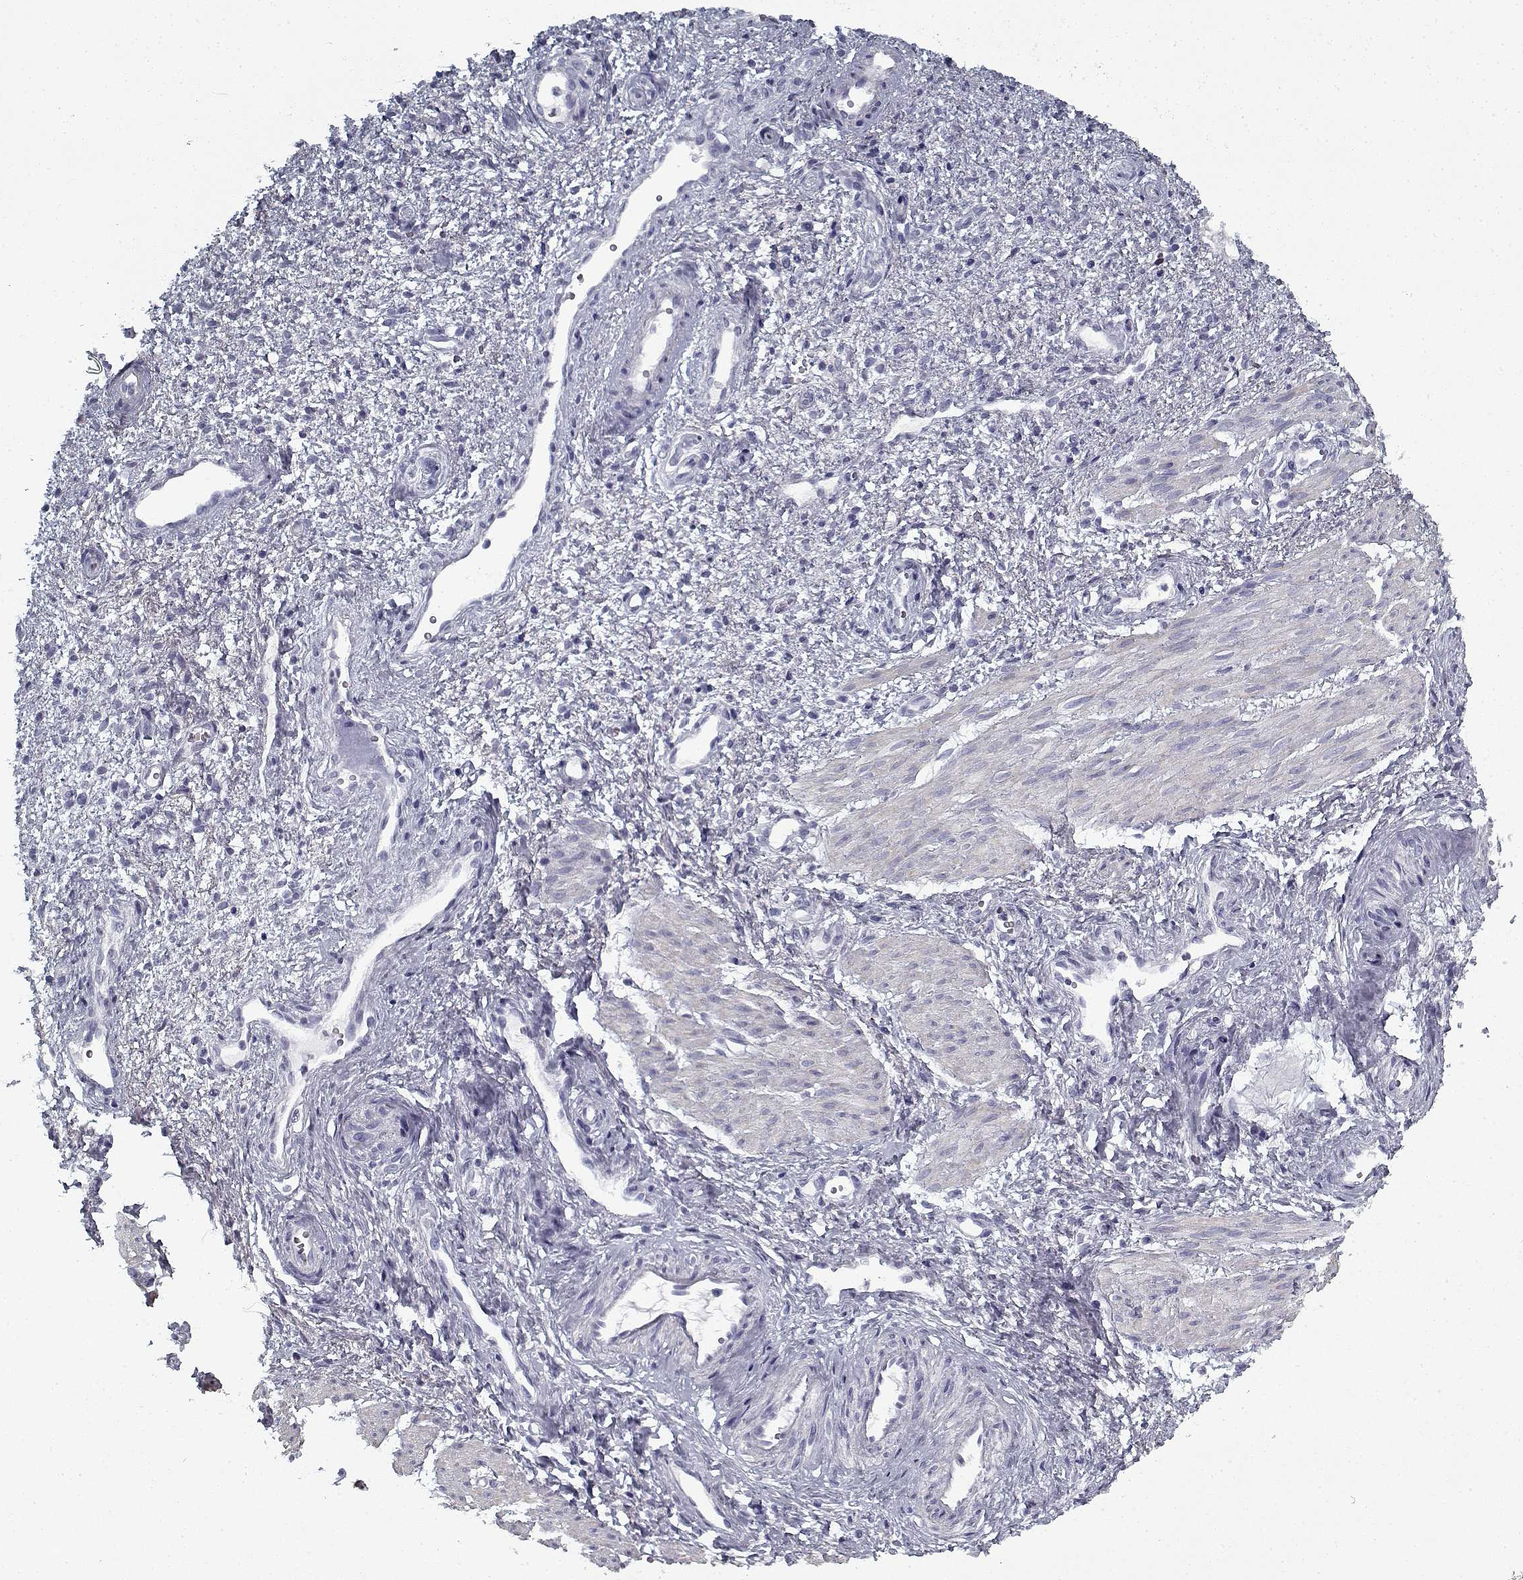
{"staining": {"intensity": "negative", "quantity": "none", "location": "none"}, "tissue": "cervical cancer", "cell_type": "Tumor cells", "image_type": "cancer", "snomed": [{"axis": "morphology", "description": "Squamous cell carcinoma, NOS"}, {"axis": "topography", "description": "Cervix"}], "caption": "There is no significant expression in tumor cells of cervical cancer (squamous cell carcinoma).", "gene": "RNF32", "patient": {"sex": "female", "age": 30}}